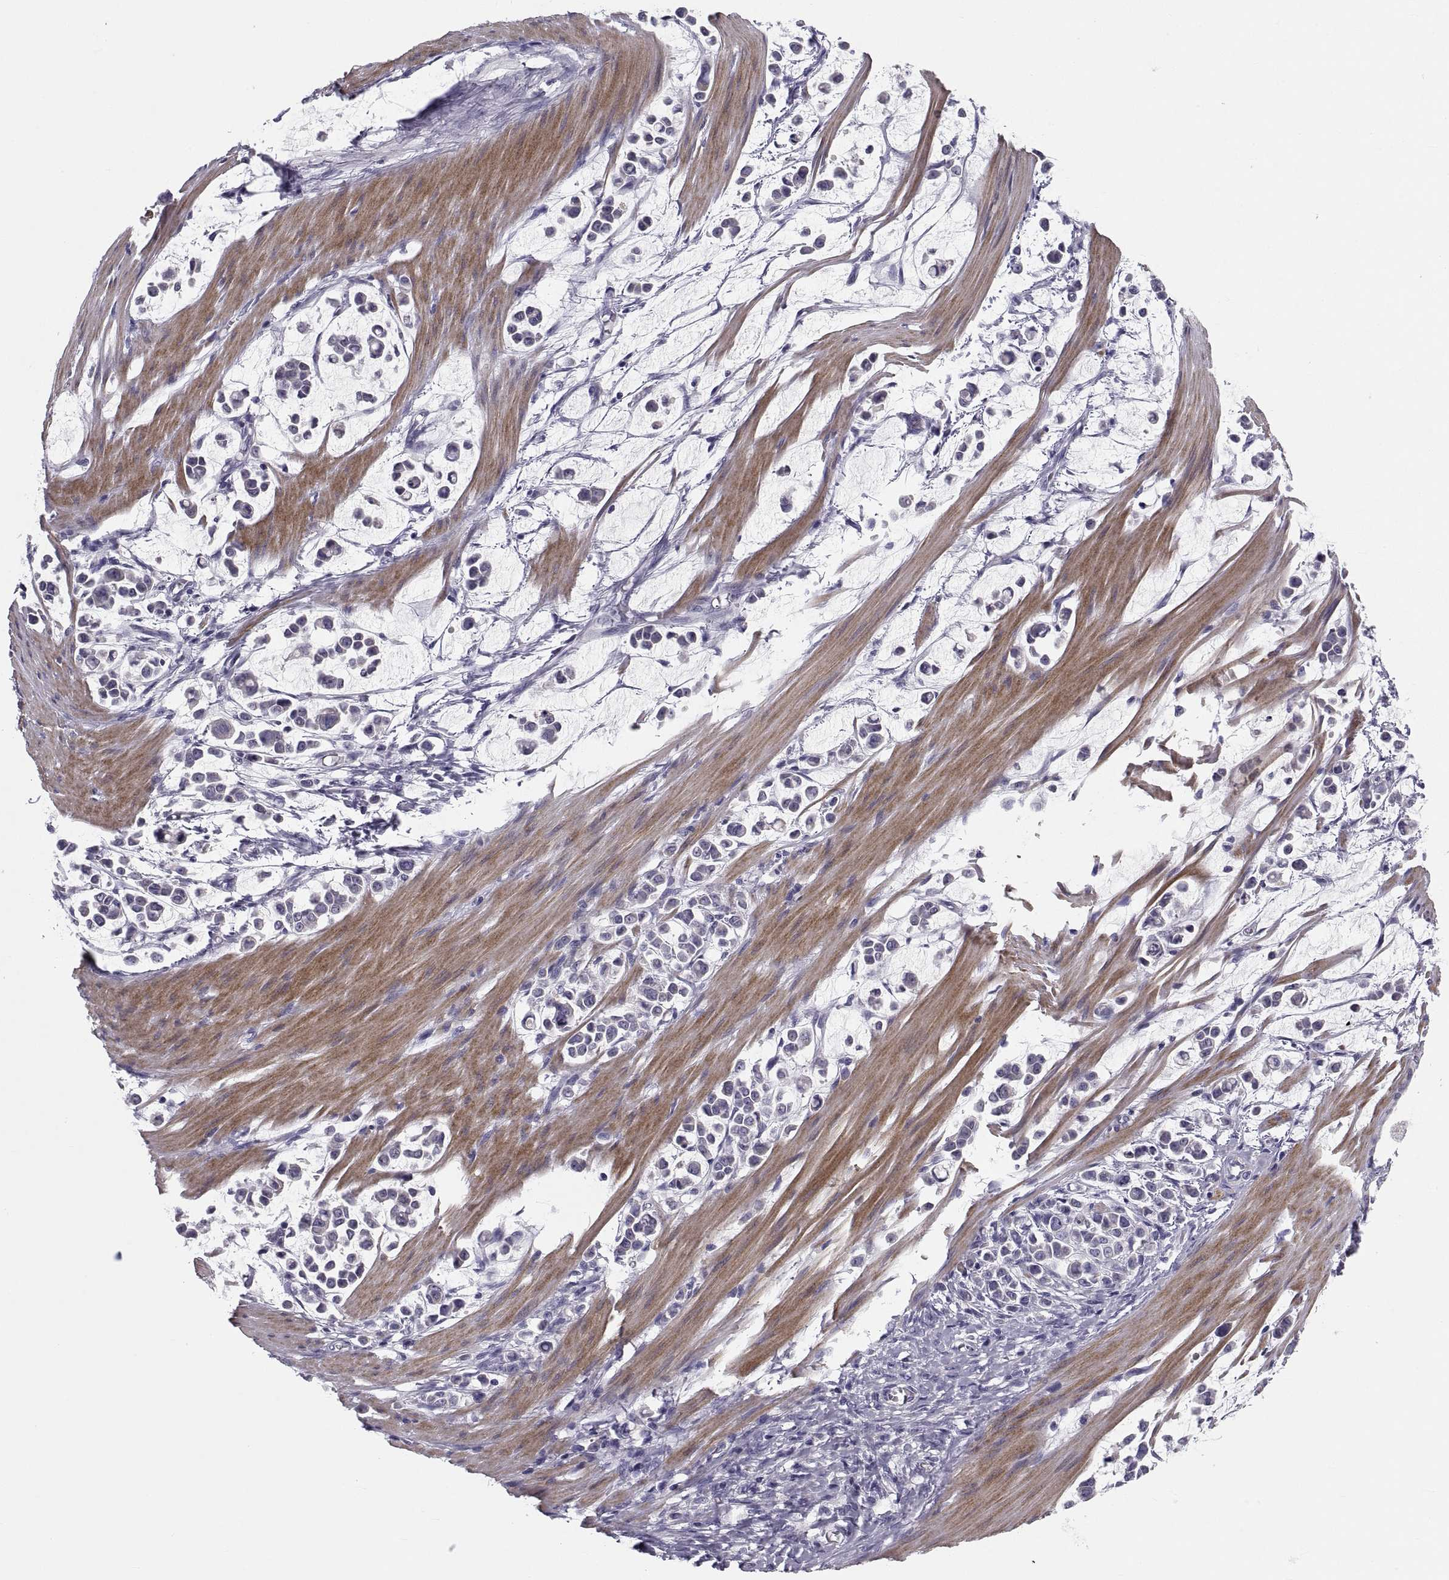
{"staining": {"intensity": "negative", "quantity": "none", "location": "none"}, "tissue": "stomach cancer", "cell_type": "Tumor cells", "image_type": "cancer", "snomed": [{"axis": "morphology", "description": "Adenocarcinoma, NOS"}, {"axis": "topography", "description": "Stomach"}], "caption": "A high-resolution micrograph shows immunohistochemistry (IHC) staining of stomach cancer, which displays no significant positivity in tumor cells.", "gene": "PDZRN4", "patient": {"sex": "male", "age": 82}}